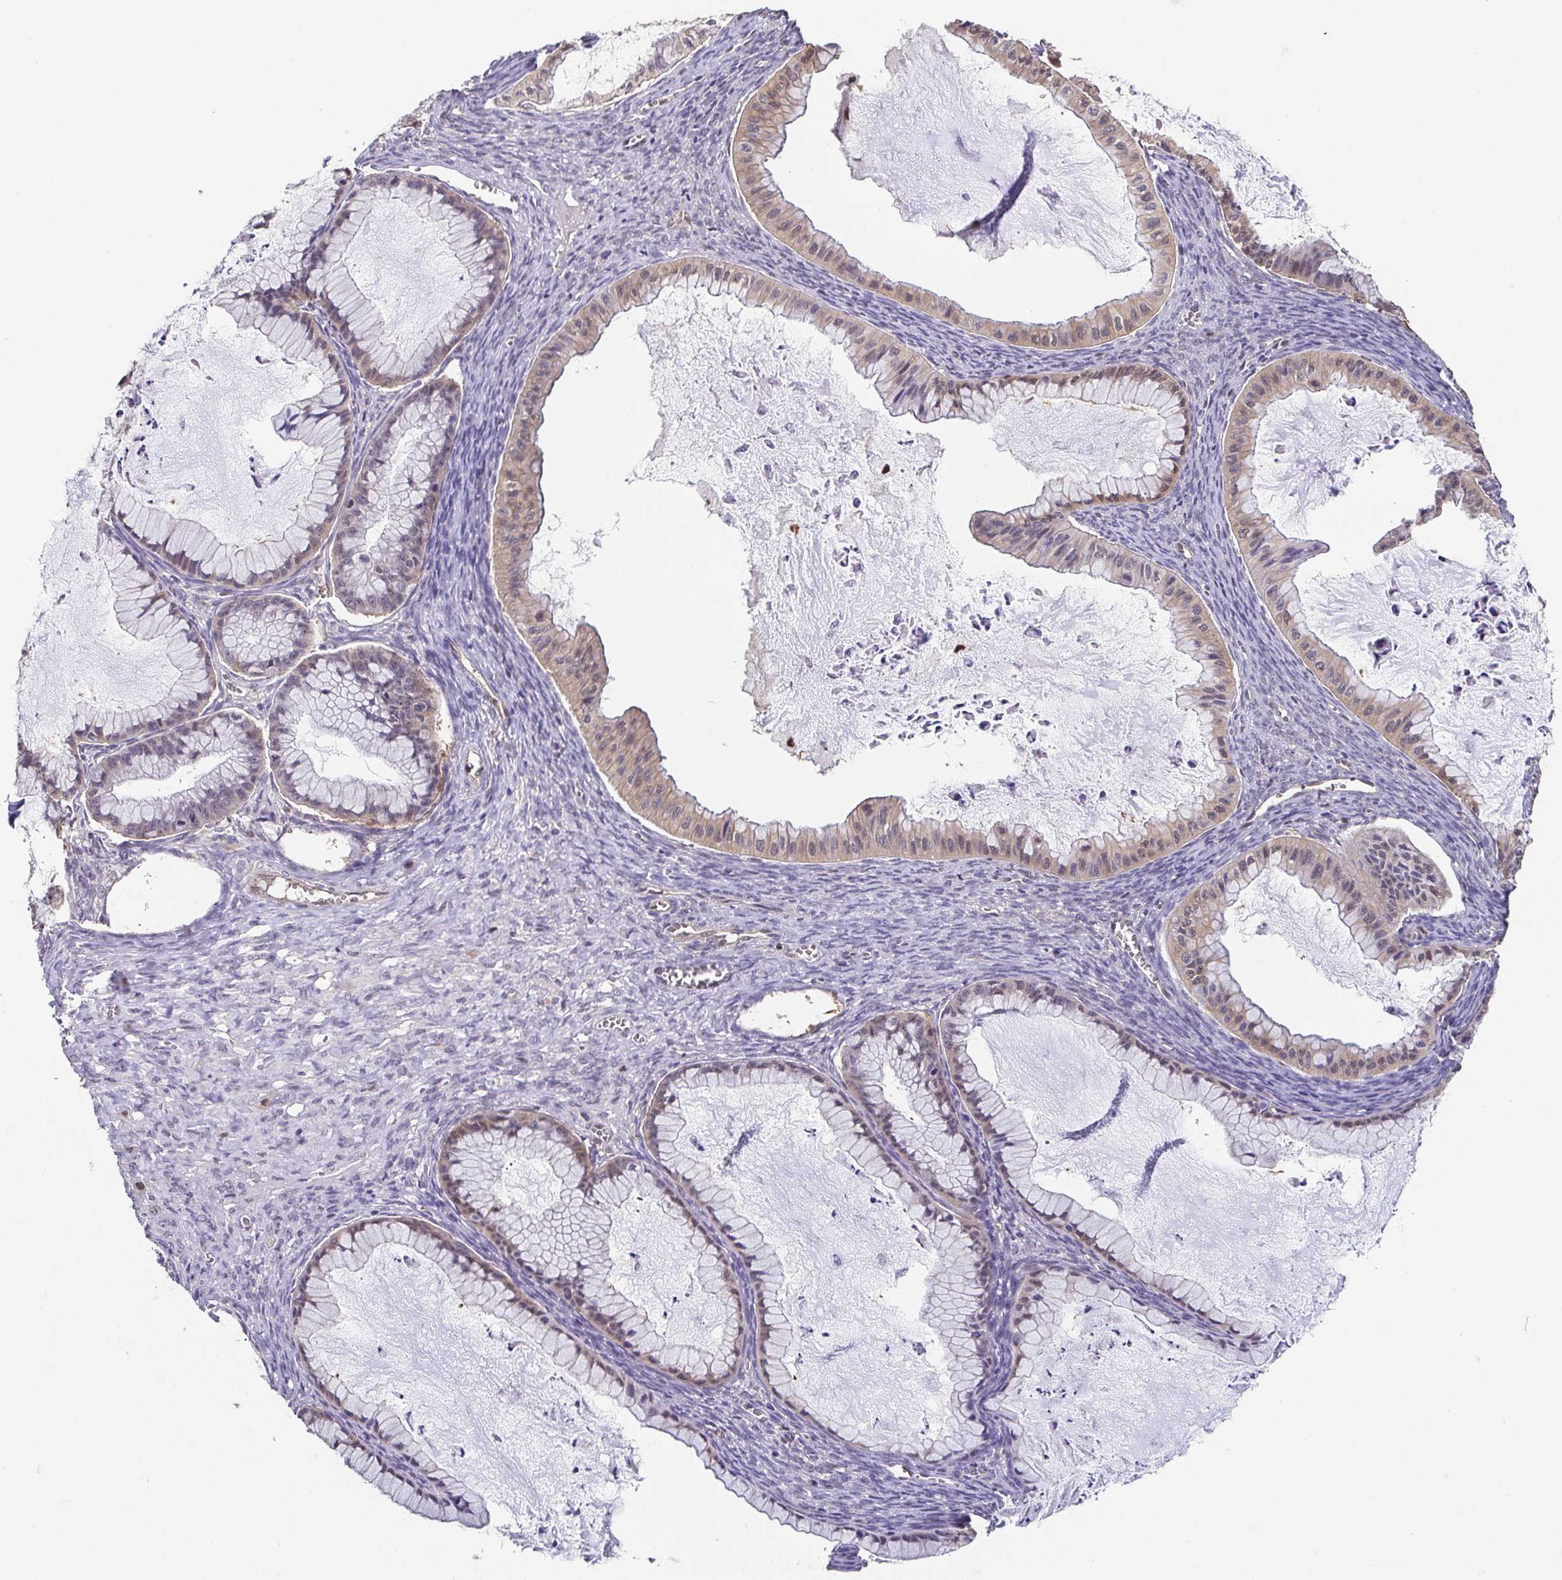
{"staining": {"intensity": "moderate", "quantity": "25%-75%", "location": "cytoplasmic/membranous,nuclear"}, "tissue": "ovarian cancer", "cell_type": "Tumor cells", "image_type": "cancer", "snomed": [{"axis": "morphology", "description": "Cystadenocarcinoma, mucinous, NOS"}, {"axis": "topography", "description": "Ovary"}], "caption": "IHC staining of mucinous cystadenocarcinoma (ovarian), which shows medium levels of moderate cytoplasmic/membranous and nuclear positivity in about 25%-75% of tumor cells indicating moderate cytoplasmic/membranous and nuclear protein expression. The staining was performed using DAB (3,3'-diaminobenzidine) (brown) for protein detection and nuclei were counterstained in hematoxylin (blue).", "gene": "PSMB9", "patient": {"sex": "female", "age": 72}}